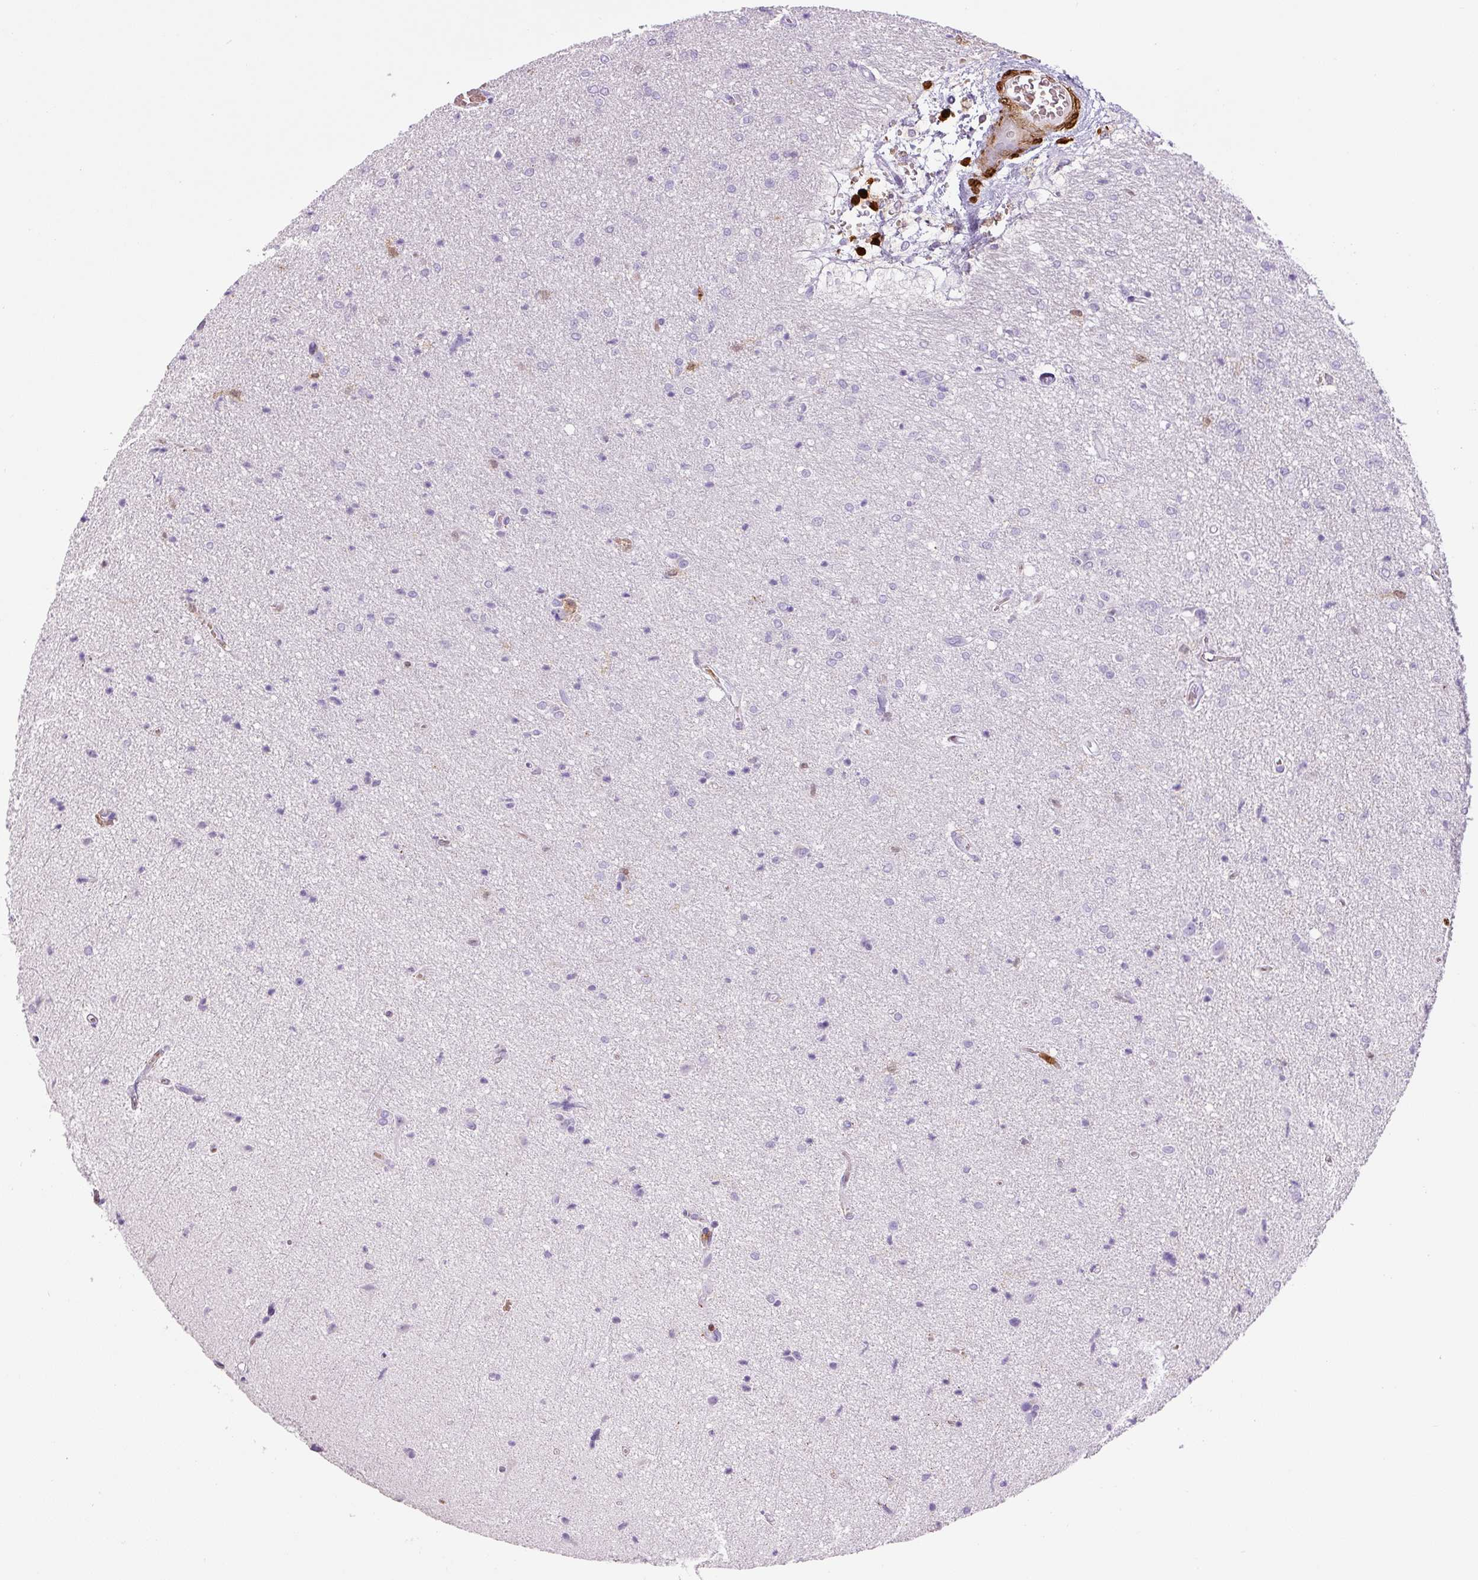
{"staining": {"intensity": "negative", "quantity": "none", "location": "none"}, "tissue": "glioma", "cell_type": "Tumor cells", "image_type": "cancer", "snomed": [{"axis": "morphology", "description": "Glioma, malignant, Low grade"}, {"axis": "topography", "description": "Brain"}], "caption": "The immunohistochemistry (IHC) micrograph has no significant staining in tumor cells of malignant glioma (low-grade) tissue.", "gene": "S100A4", "patient": {"sex": "male", "age": 26}}